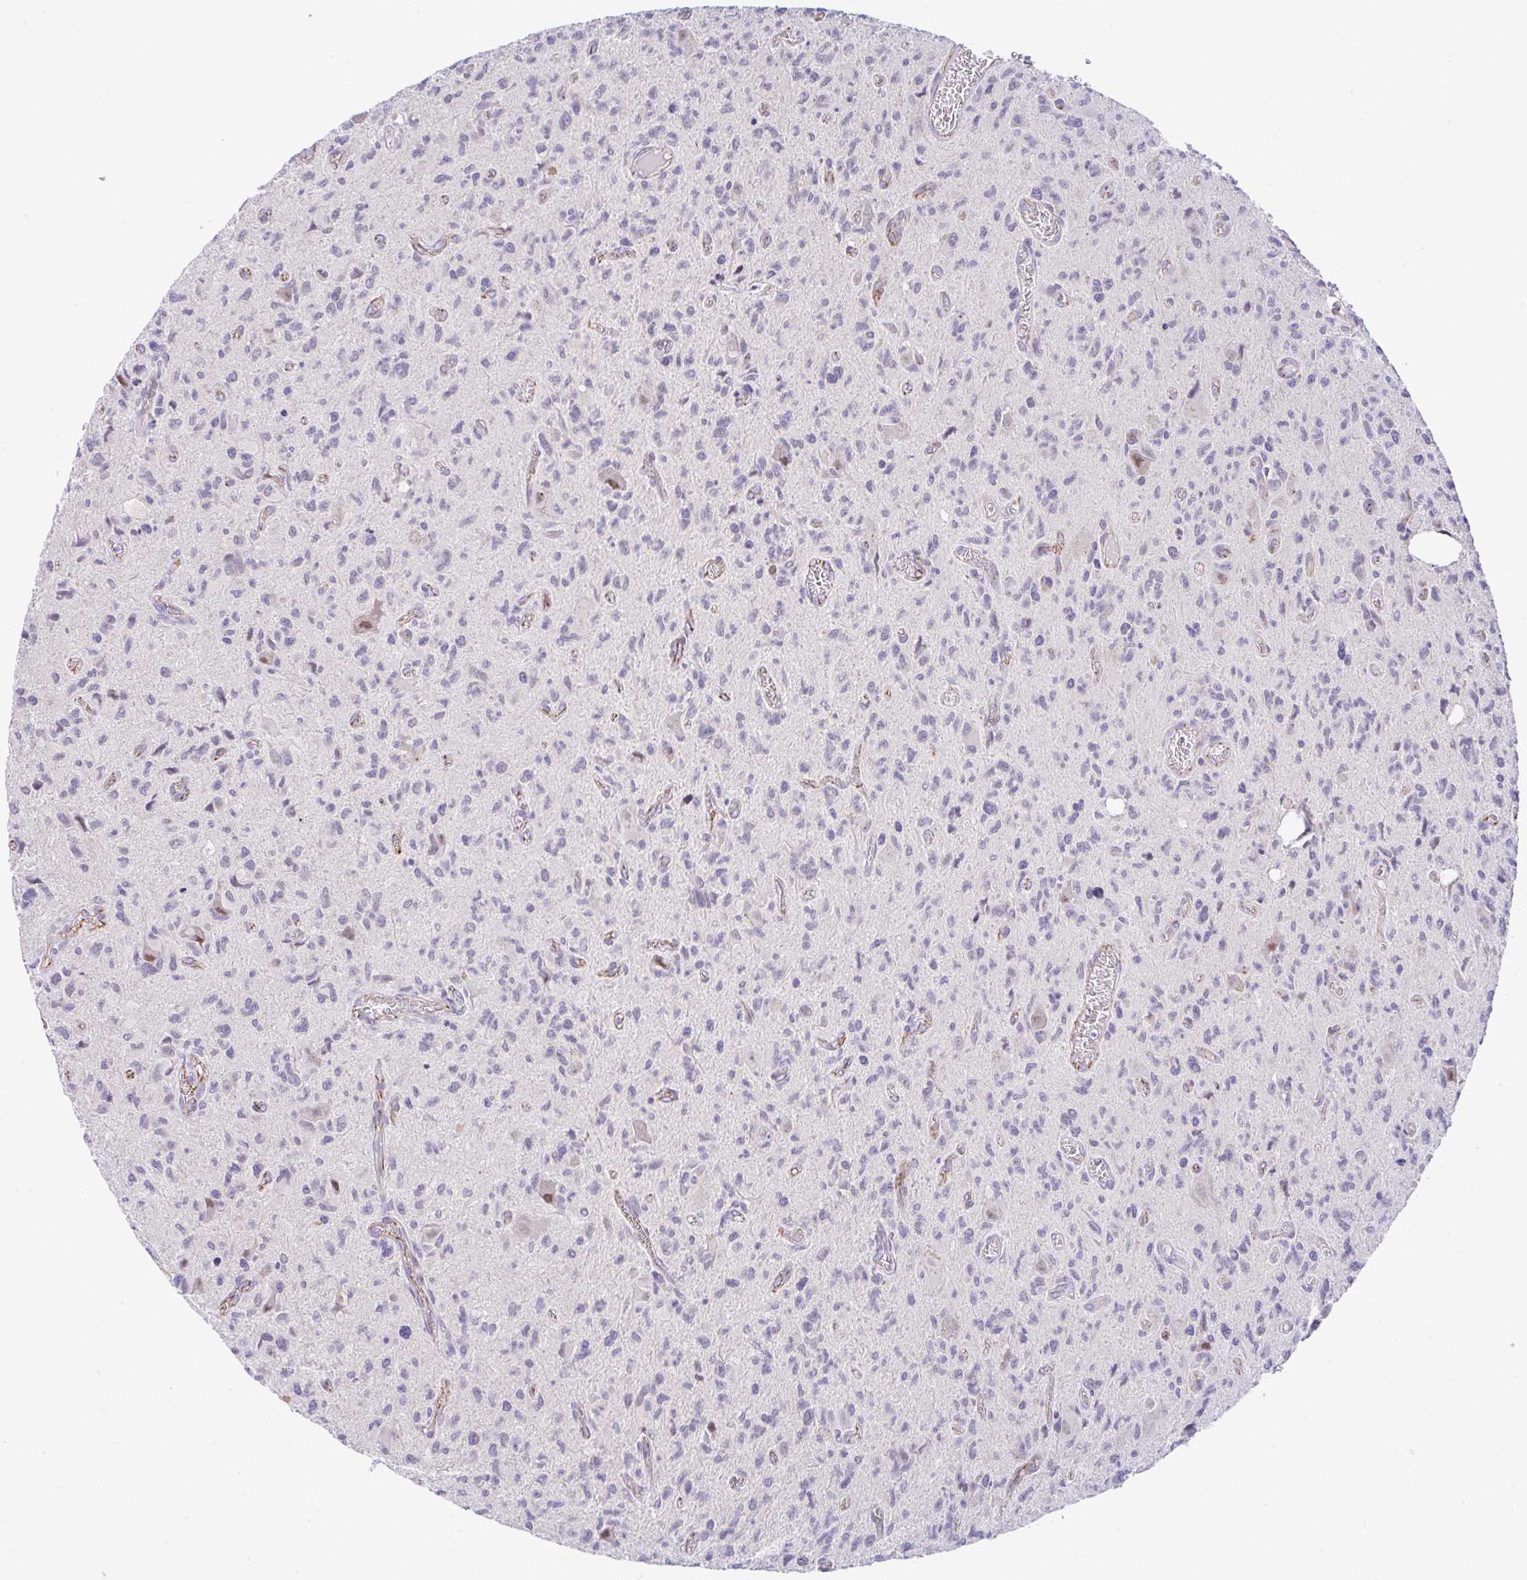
{"staining": {"intensity": "negative", "quantity": "none", "location": "none"}, "tissue": "glioma", "cell_type": "Tumor cells", "image_type": "cancer", "snomed": [{"axis": "morphology", "description": "Glioma, malignant, High grade"}, {"axis": "topography", "description": "Brain"}], "caption": "This is an immunohistochemistry (IHC) histopathology image of glioma. There is no positivity in tumor cells.", "gene": "CGNL1", "patient": {"sex": "male", "age": 76}}